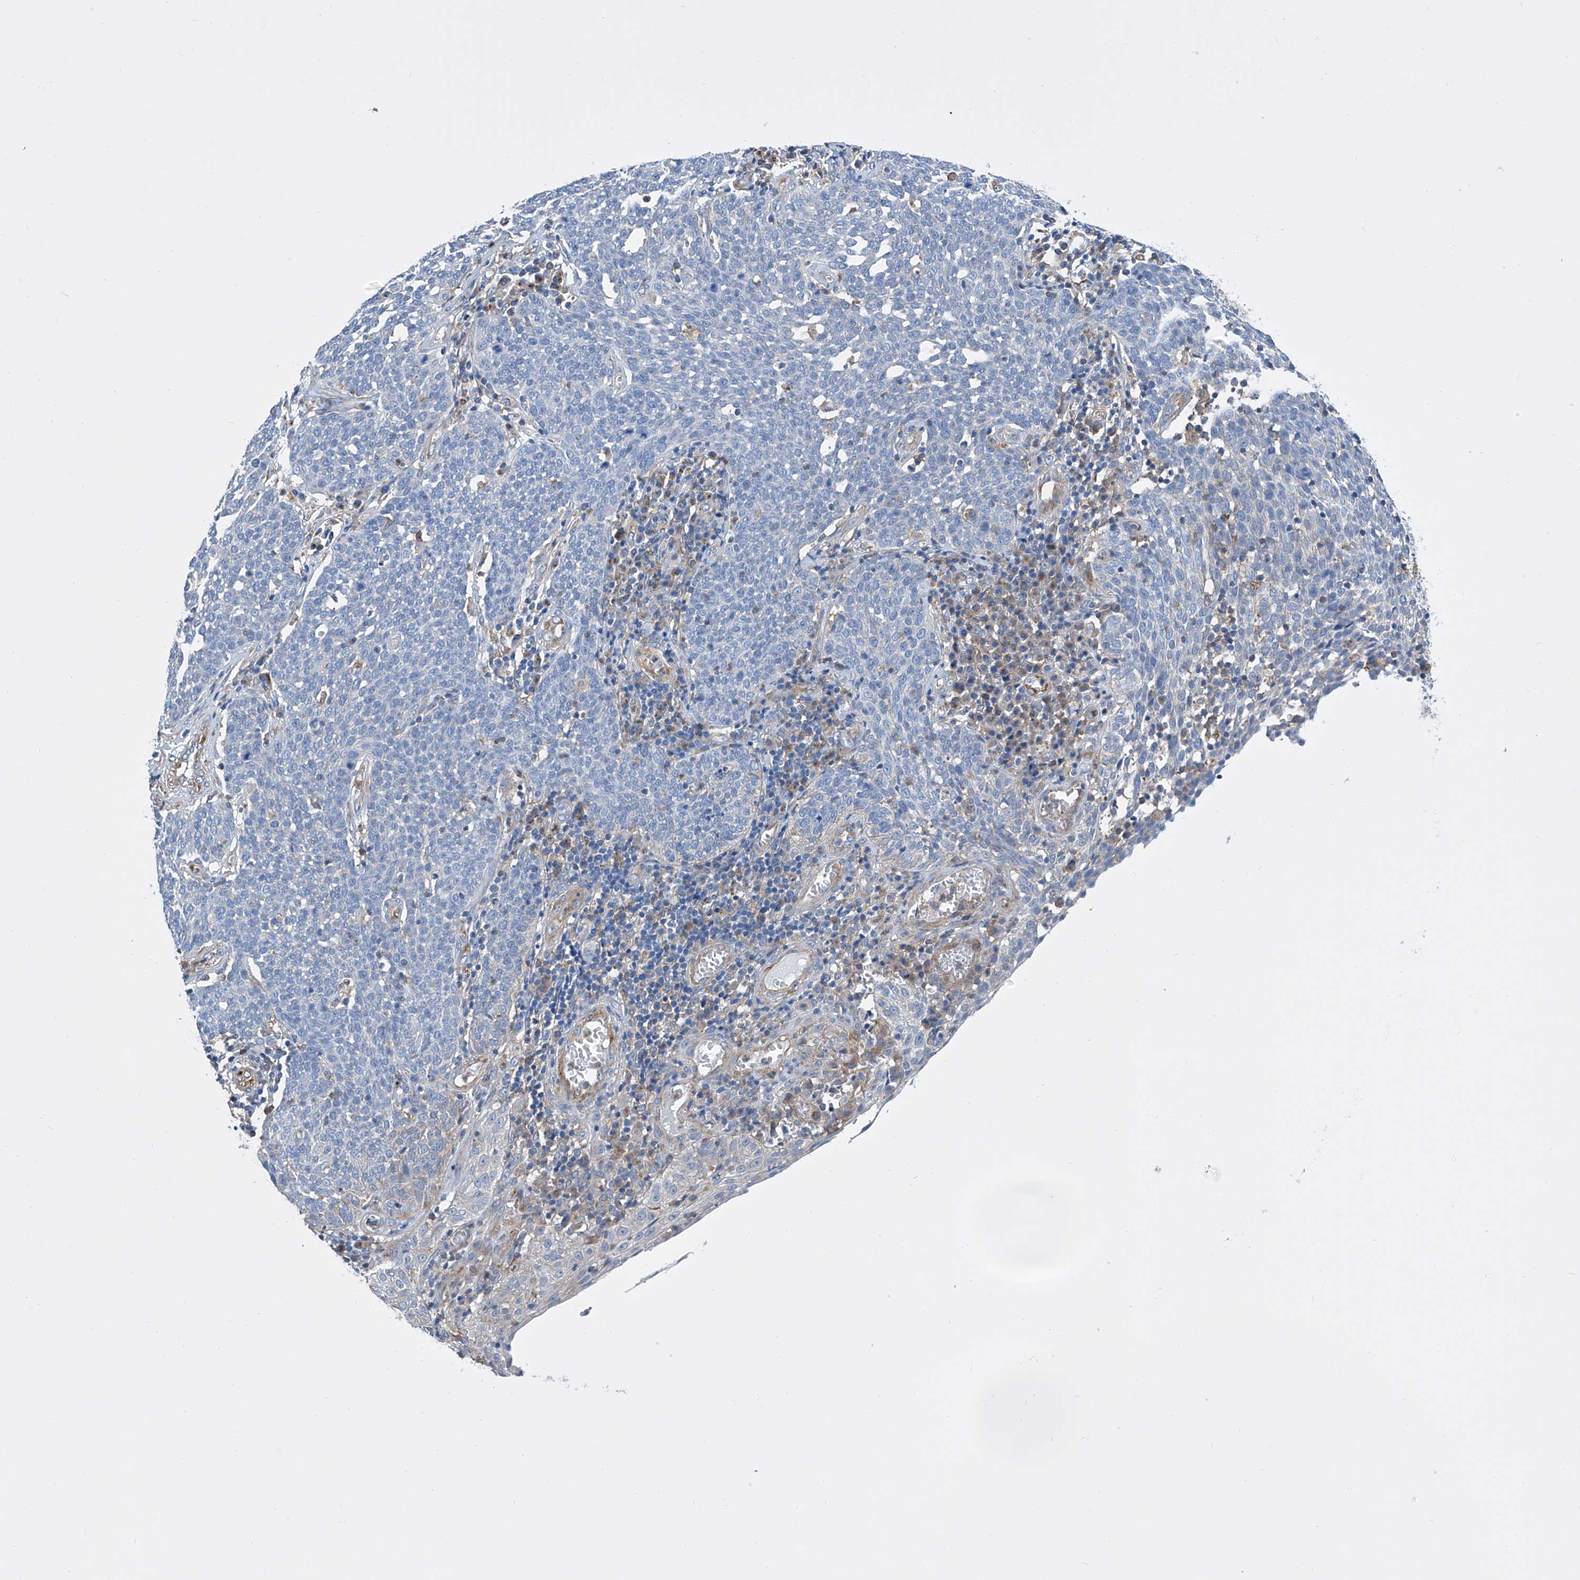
{"staining": {"intensity": "negative", "quantity": "none", "location": "none"}, "tissue": "cervical cancer", "cell_type": "Tumor cells", "image_type": "cancer", "snomed": [{"axis": "morphology", "description": "Squamous cell carcinoma, NOS"}, {"axis": "topography", "description": "Cervix"}], "caption": "High power microscopy image of an immunohistochemistry image of cervical squamous cell carcinoma, revealing no significant staining in tumor cells.", "gene": "GPT", "patient": {"sex": "female", "age": 34}}